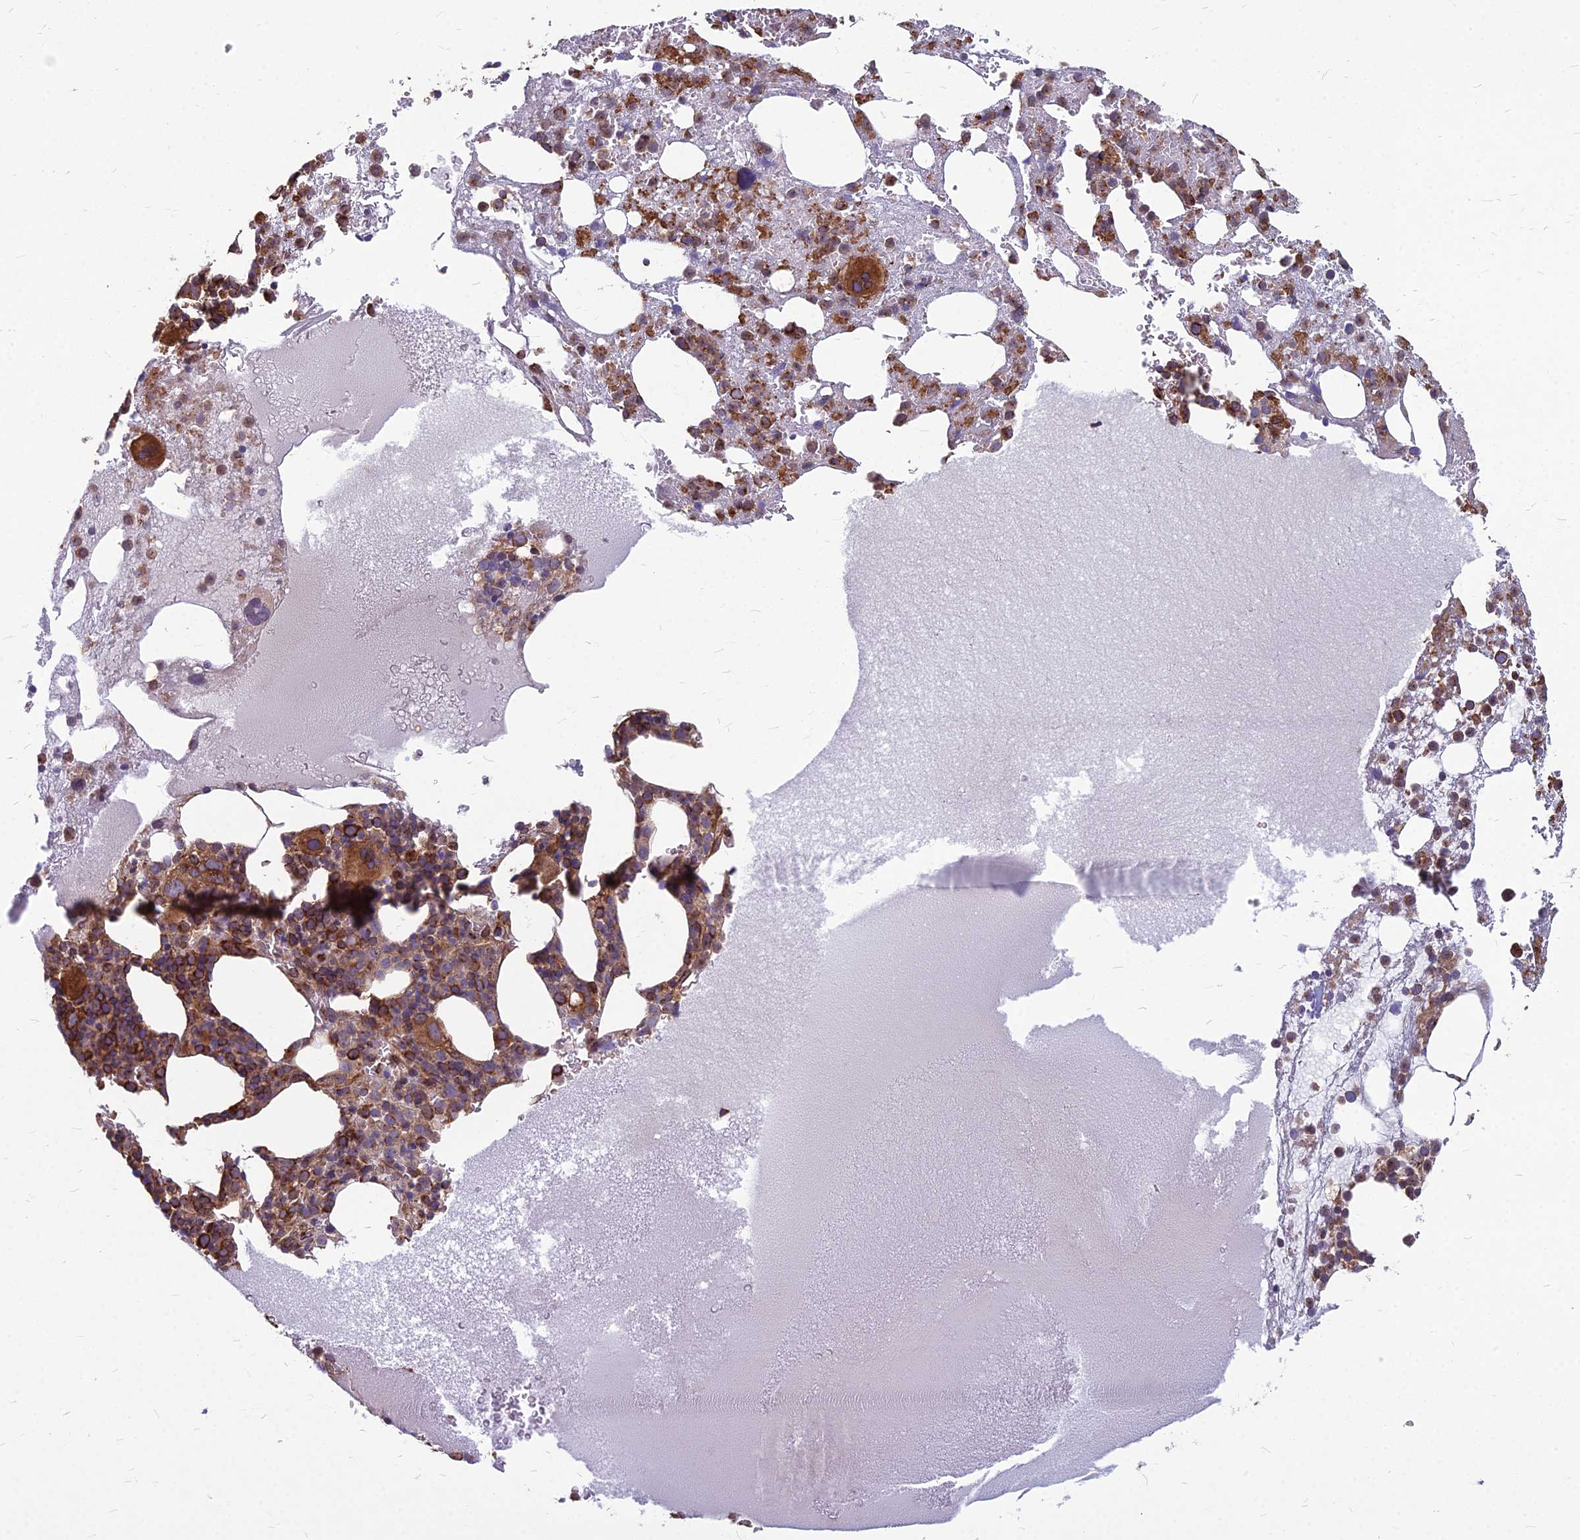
{"staining": {"intensity": "strong", "quantity": "25%-75%", "location": "cytoplasmic/membranous"}, "tissue": "bone marrow", "cell_type": "Hematopoietic cells", "image_type": "normal", "snomed": [{"axis": "morphology", "description": "Normal tissue, NOS"}, {"axis": "topography", "description": "Bone marrow"}], "caption": "This histopathology image shows immunohistochemistry (IHC) staining of normal bone marrow, with high strong cytoplasmic/membranous staining in about 25%-75% of hematopoietic cells.", "gene": "LSM6", "patient": {"sex": "male", "age": 61}}